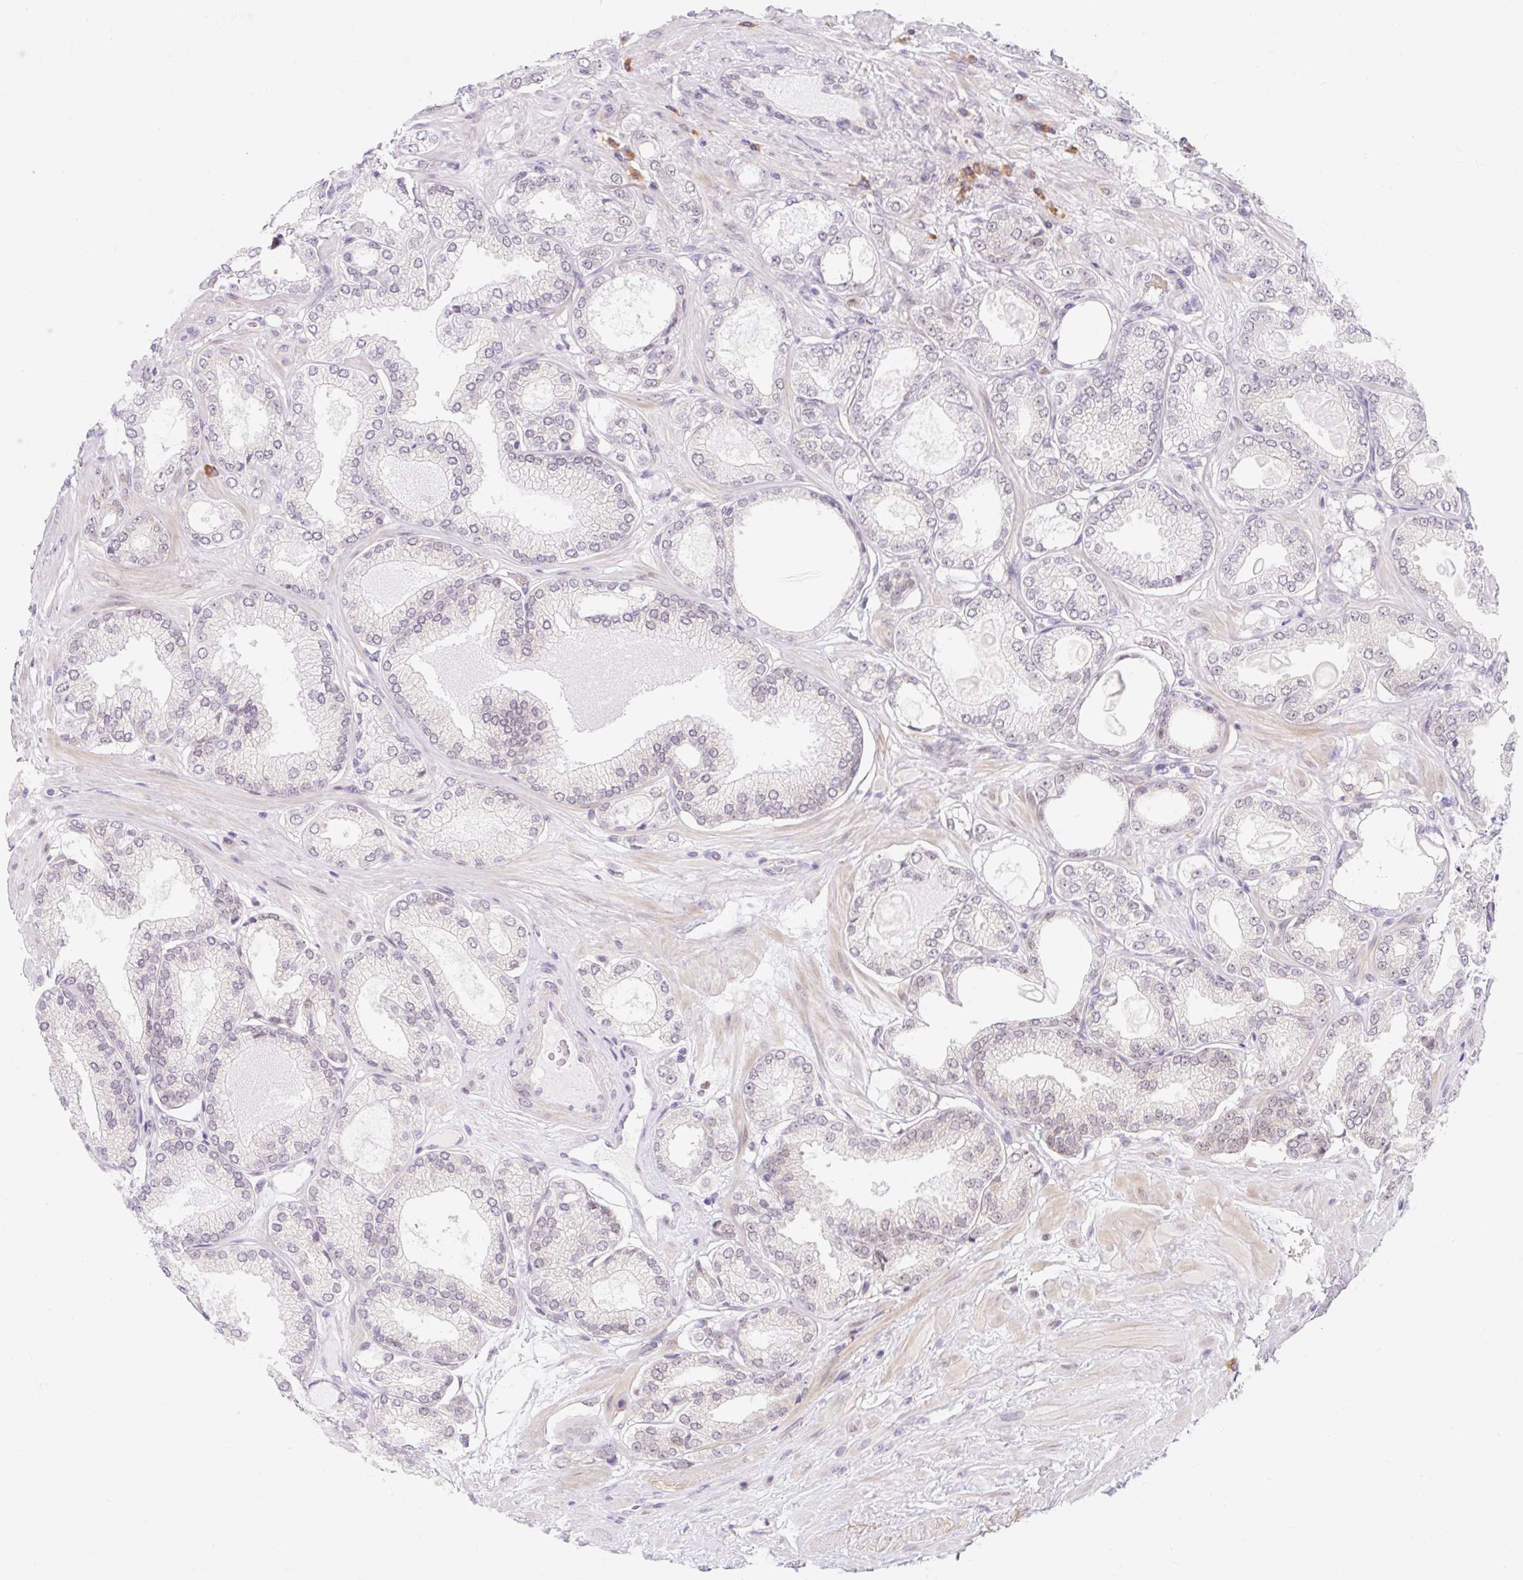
{"staining": {"intensity": "negative", "quantity": "none", "location": "none"}, "tissue": "prostate cancer", "cell_type": "Tumor cells", "image_type": "cancer", "snomed": [{"axis": "morphology", "description": "Adenocarcinoma, High grade"}, {"axis": "topography", "description": "Prostate"}], "caption": "Prostate high-grade adenocarcinoma stained for a protein using immunohistochemistry demonstrates no staining tumor cells.", "gene": "SRSF10", "patient": {"sex": "male", "age": 68}}